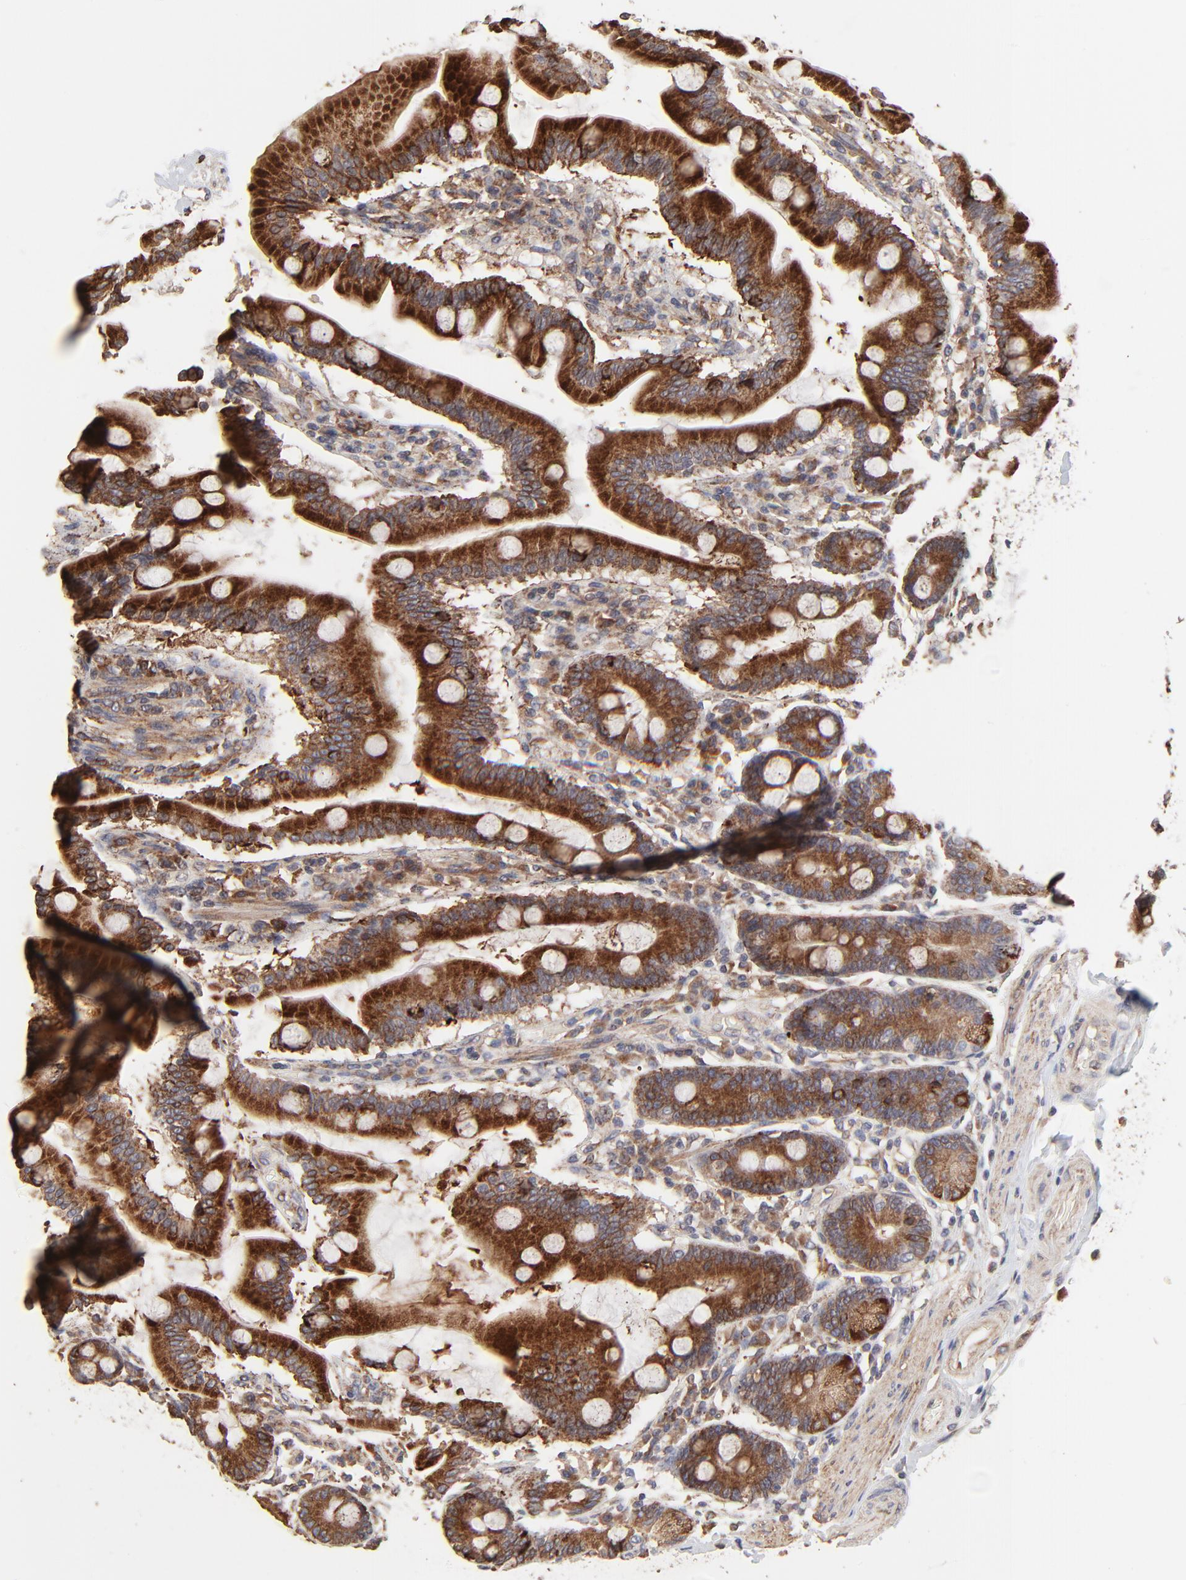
{"staining": {"intensity": "strong", "quantity": ">75%", "location": "cytoplasmic/membranous"}, "tissue": "duodenum", "cell_type": "Glandular cells", "image_type": "normal", "snomed": [{"axis": "morphology", "description": "Normal tissue, NOS"}, {"axis": "topography", "description": "Duodenum"}], "caption": "Immunohistochemistry of unremarkable human duodenum shows high levels of strong cytoplasmic/membranous expression in approximately >75% of glandular cells.", "gene": "ELP2", "patient": {"sex": "female", "age": 64}}